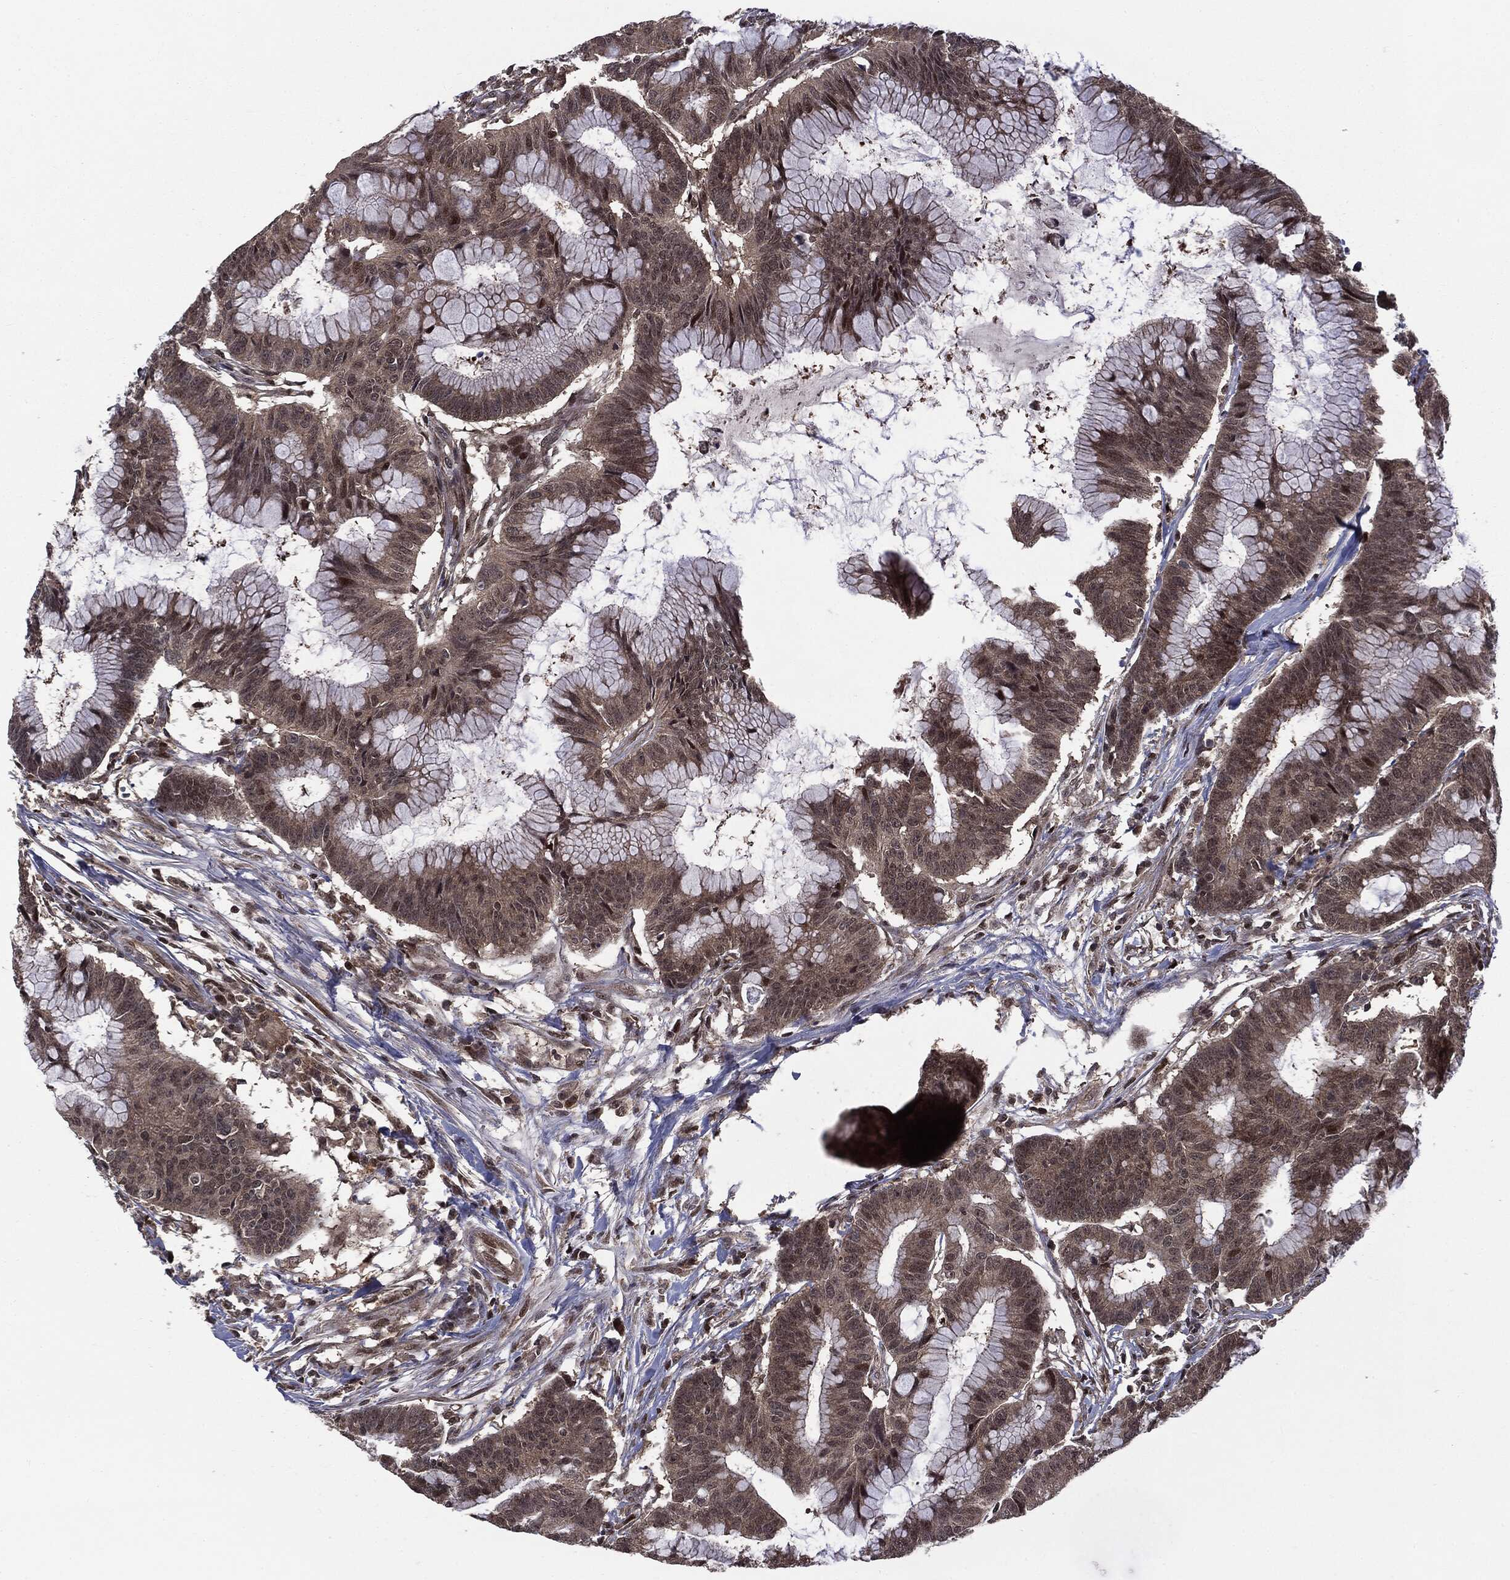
{"staining": {"intensity": "moderate", "quantity": "<25%", "location": "nuclear"}, "tissue": "colorectal cancer", "cell_type": "Tumor cells", "image_type": "cancer", "snomed": [{"axis": "morphology", "description": "Adenocarcinoma, NOS"}, {"axis": "topography", "description": "Colon"}], "caption": "A low amount of moderate nuclear staining is present in approximately <25% of tumor cells in colorectal cancer (adenocarcinoma) tissue.", "gene": "PTPA", "patient": {"sex": "female", "age": 78}}